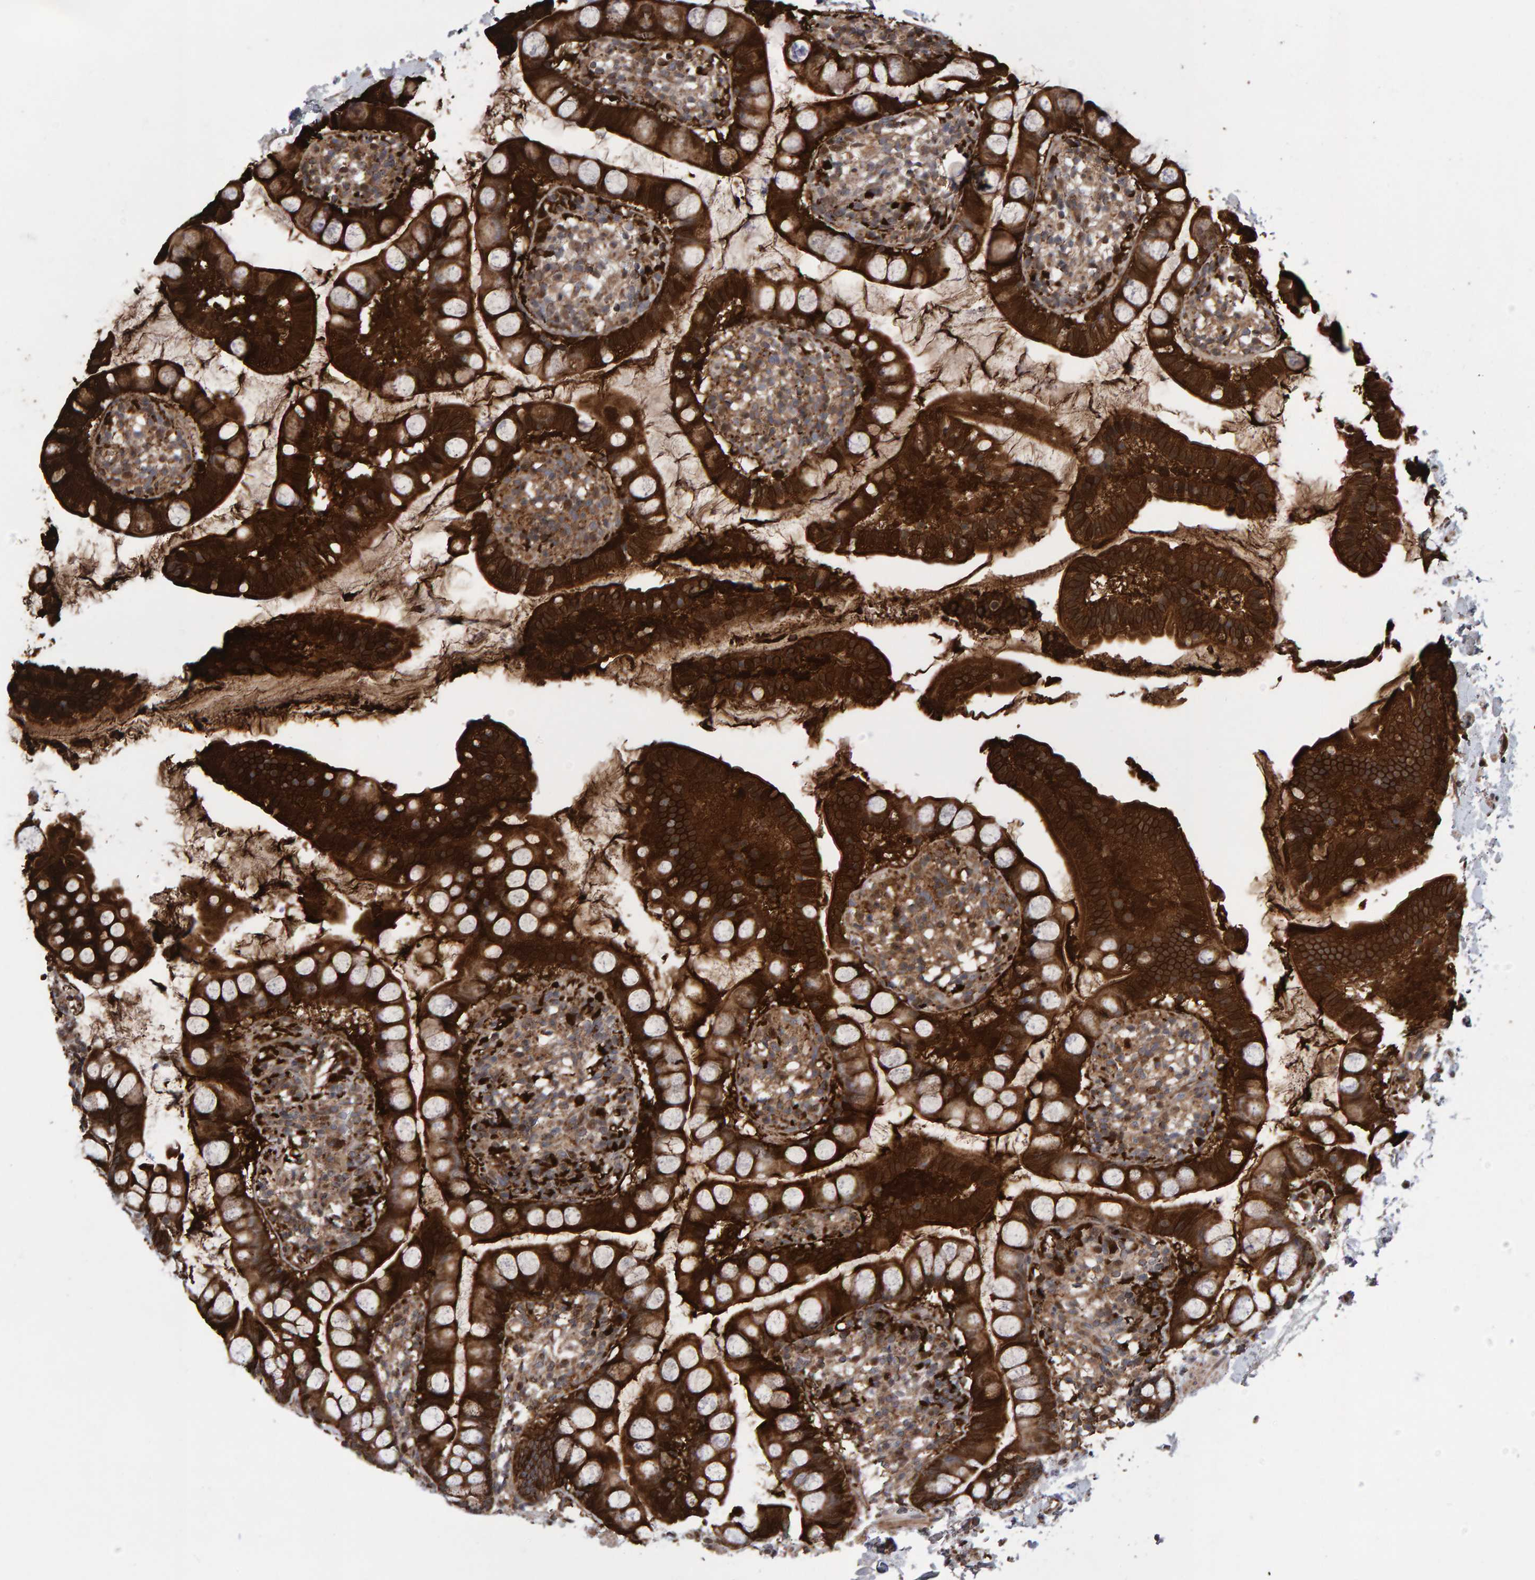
{"staining": {"intensity": "strong", "quantity": ">75%", "location": "cytoplasmic/membranous"}, "tissue": "small intestine", "cell_type": "Glandular cells", "image_type": "normal", "snomed": [{"axis": "morphology", "description": "Normal tissue, NOS"}, {"axis": "topography", "description": "Small intestine"}], "caption": "This is an image of IHC staining of normal small intestine, which shows strong staining in the cytoplasmic/membranous of glandular cells.", "gene": "PECR", "patient": {"sex": "female", "age": 84}}